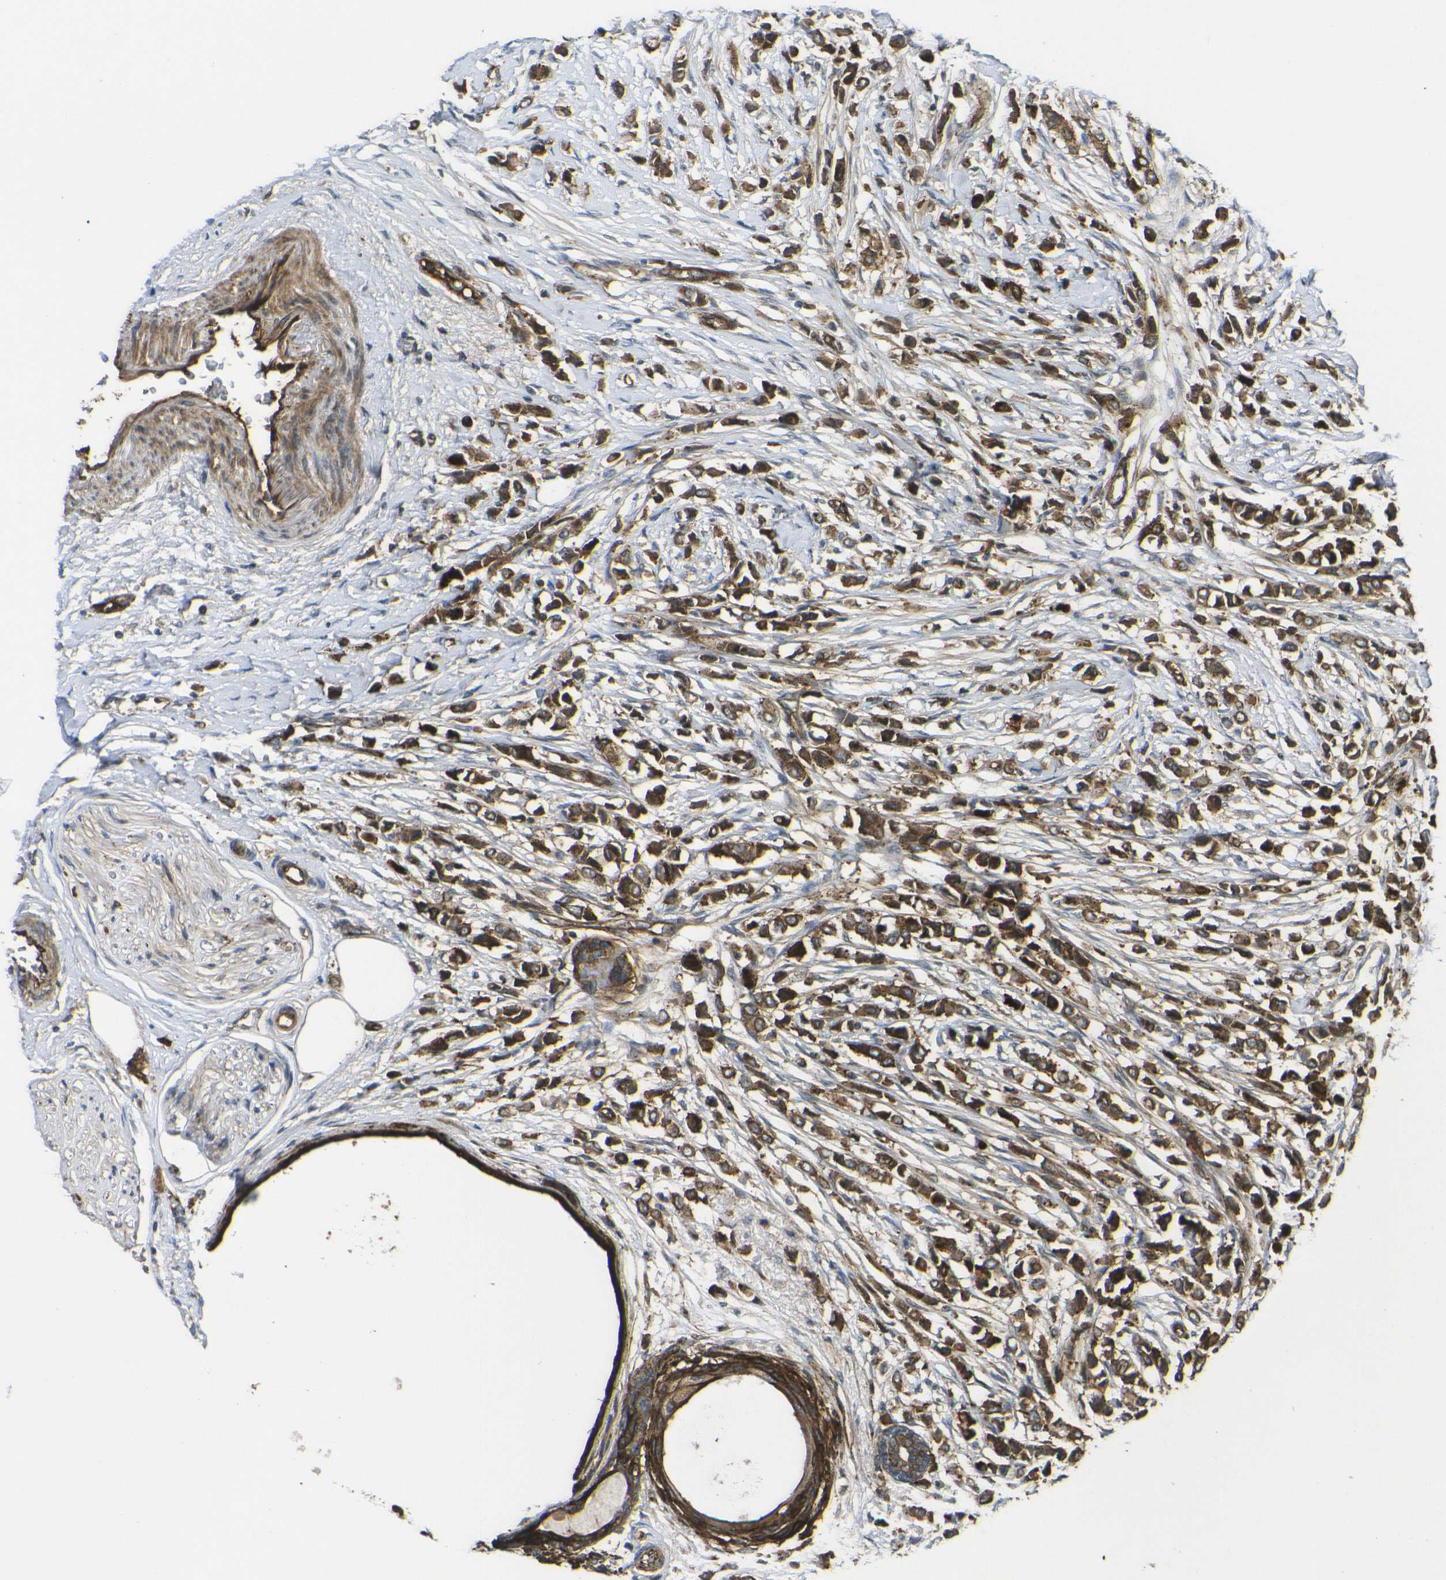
{"staining": {"intensity": "strong", "quantity": ">75%", "location": "cytoplasmic/membranous"}, "tissue": "breast cancer", "cell_type": "Tumor cells", "image_type": "cancer", "snomed": [{"axis": "morphology", "description": "Lobular carcinoma"}, {"axis": "topography", "description": "Breast"}], "caption": "Tumor cells show high levels of strong cytoplasmic/membranous expression in approximately >75% of cells in lobular carcinoma (breast).", "gene": "ECE1", "patient": {"sex": "female", "age": 51}}